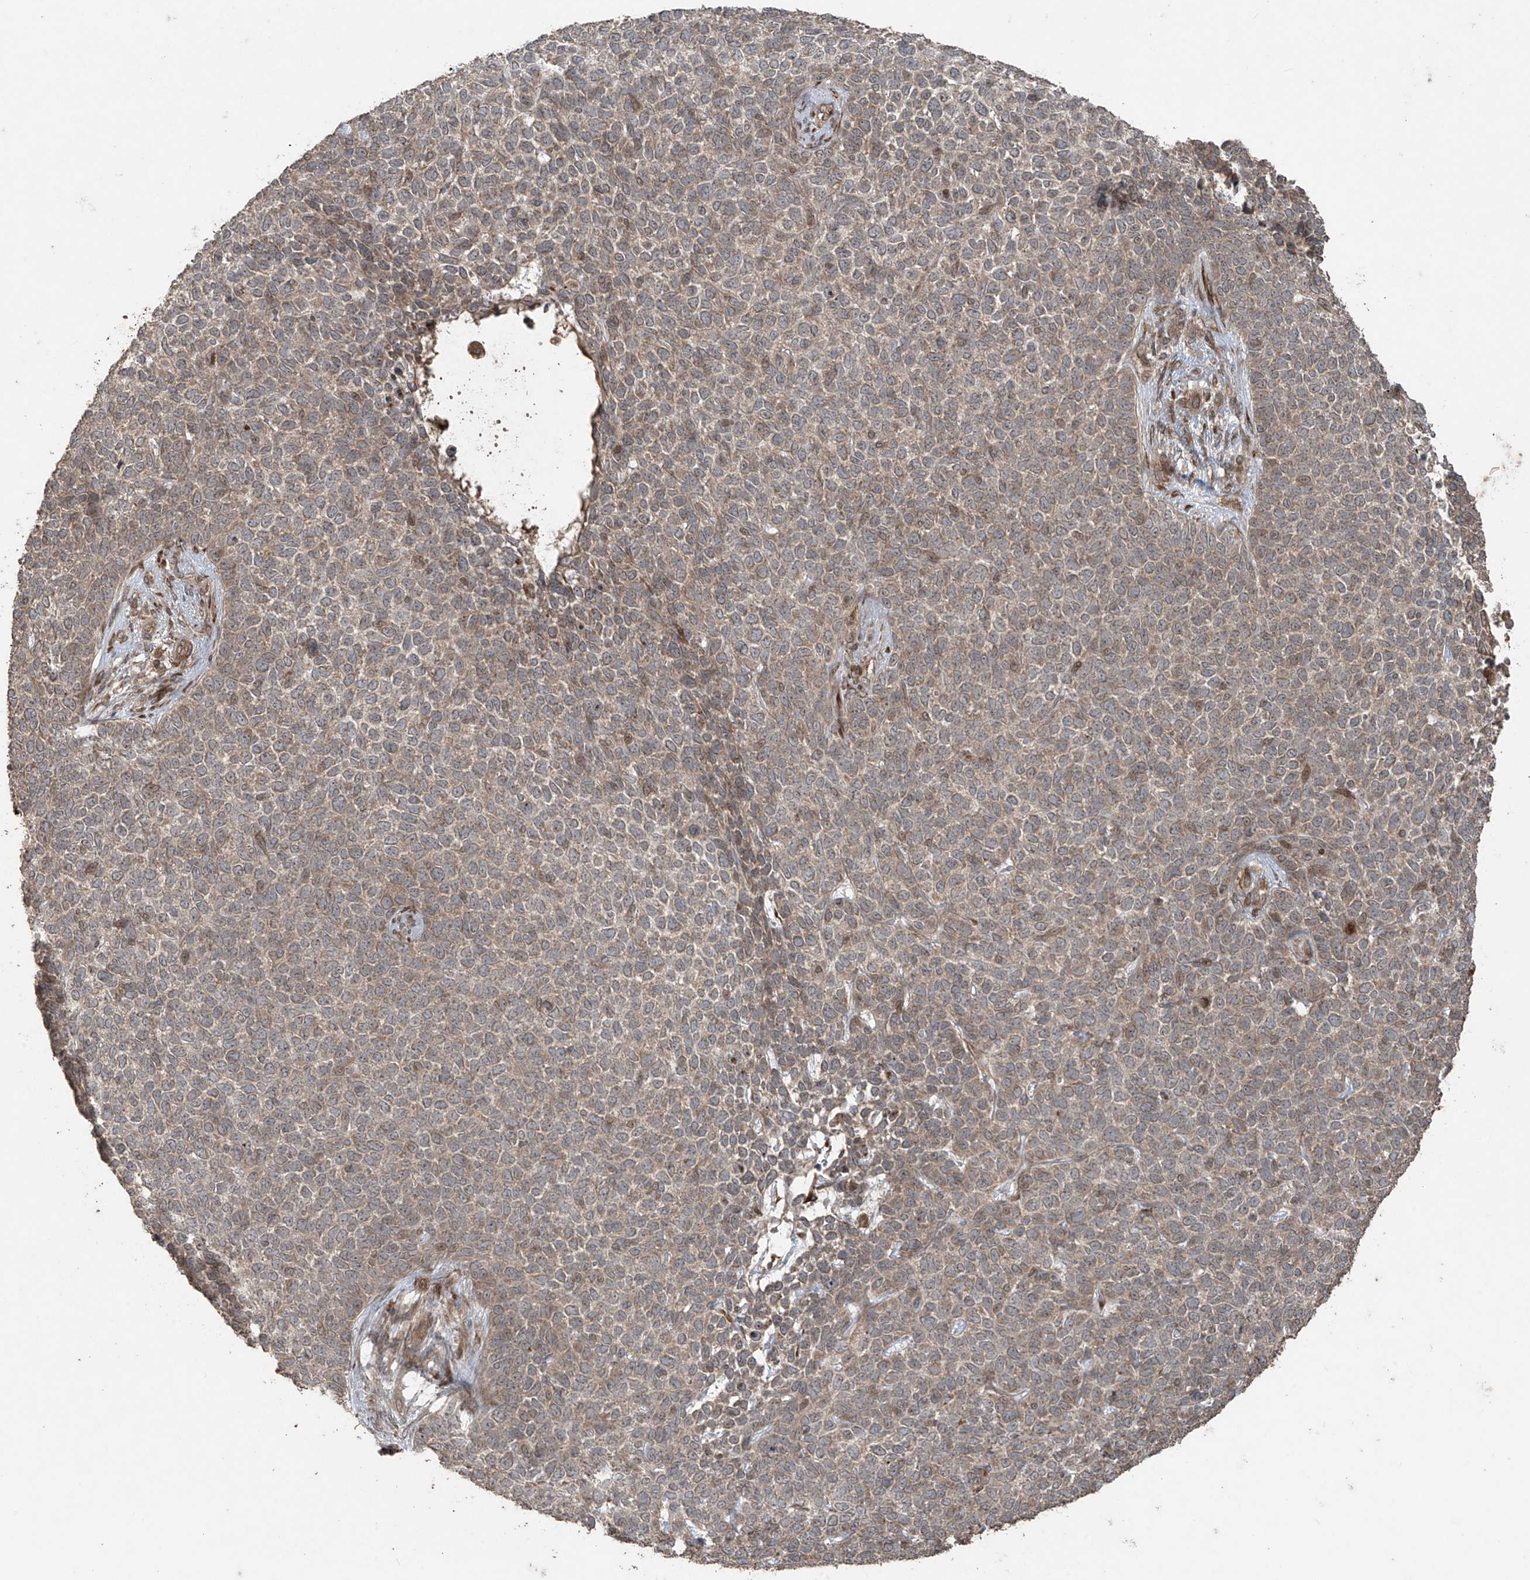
{"staining": {"intensity": "weak", "quantity": "<25%", "location": "cytoplasmic/membranous"}, "tissue": "skin cancer", "cell_type": "Tumor cells", "image_type": "cancer", "snomed": [{"axis": "morphology", "description": "Basal cell carcinoma"}, {"axis": "topography", "description": "Skin"}], "caption": "Image shows no significant protein expression in tumor cells of skin cancer.", "gene": "PGPEP1", "patient": {"sex": "female", "age": 84}}